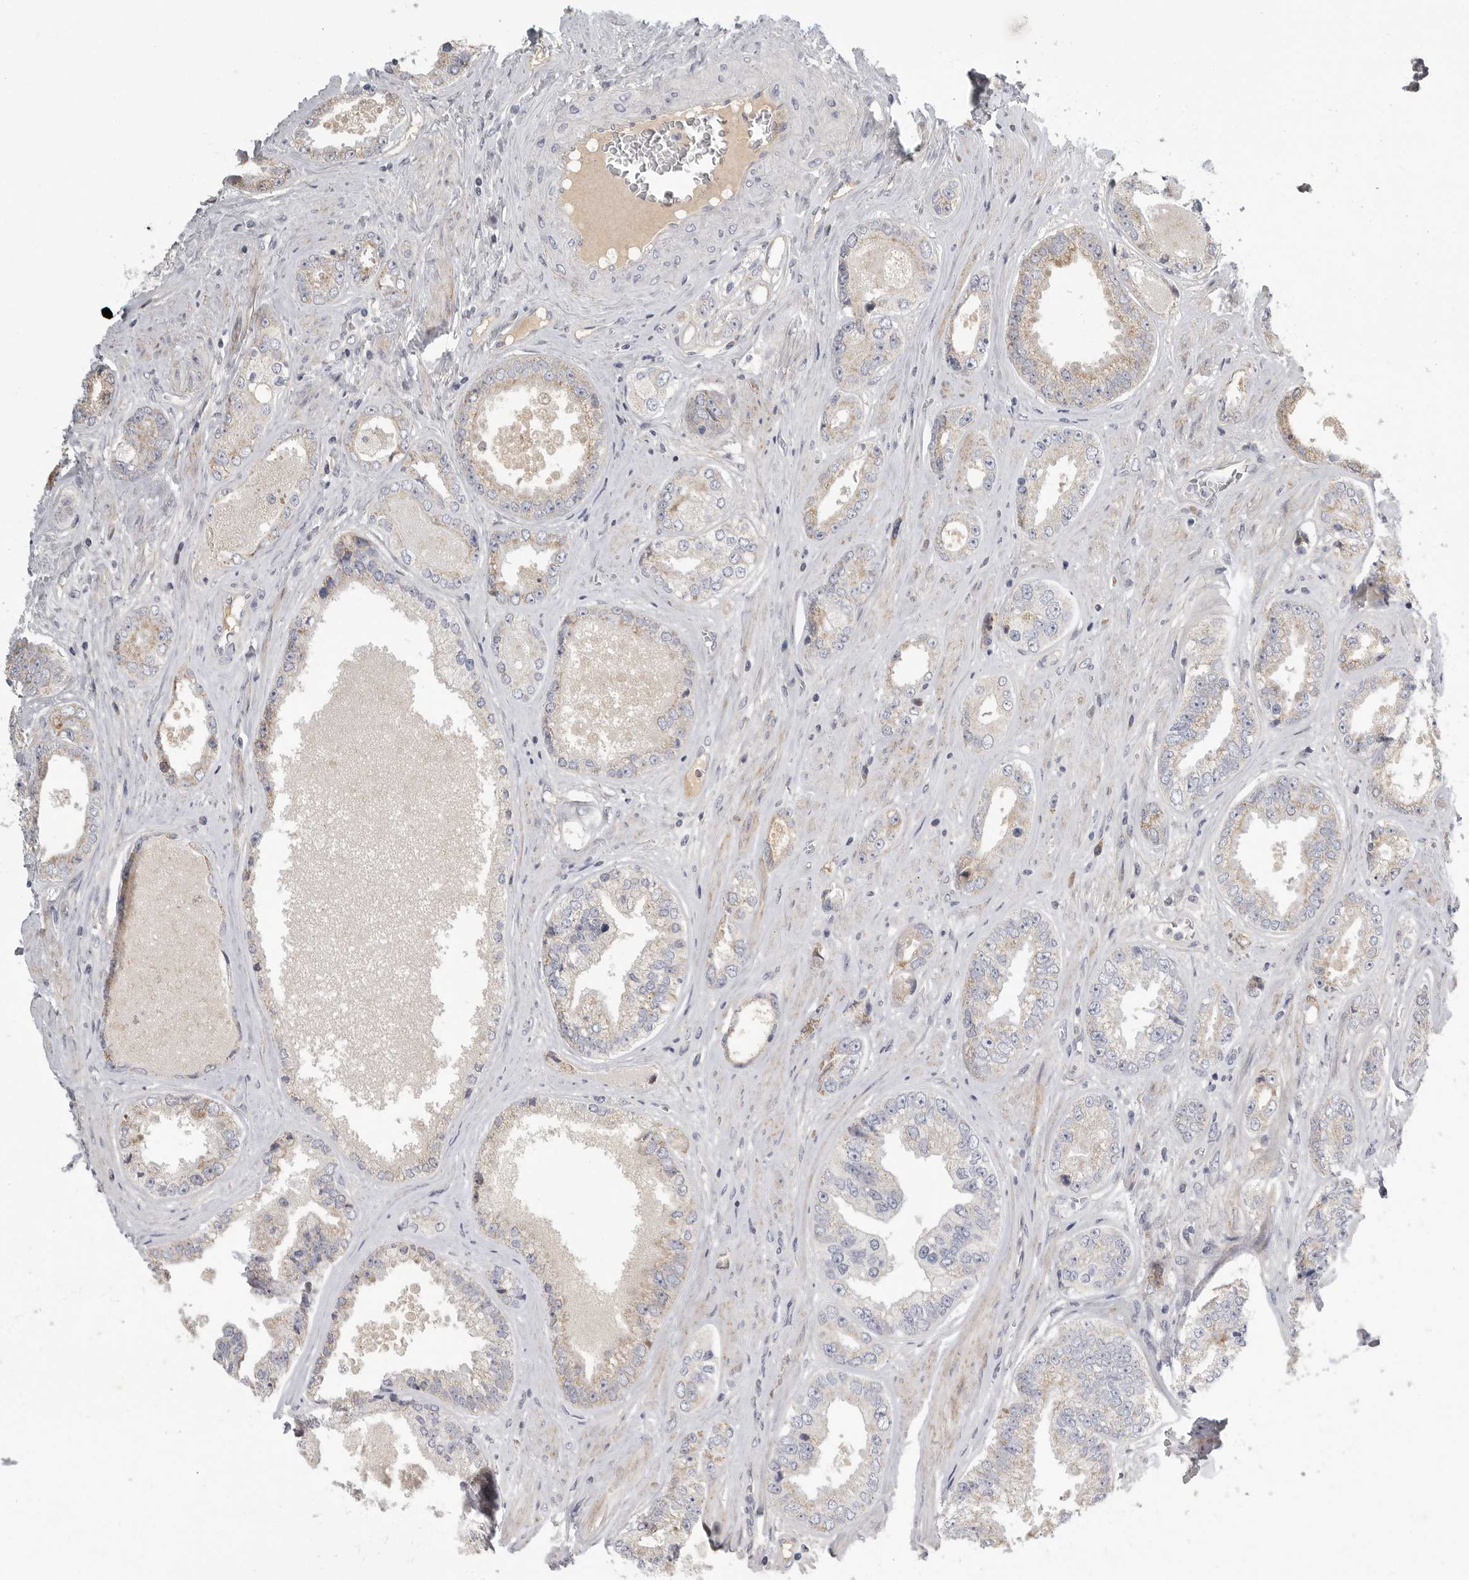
{"staining": {"intensity": "moderate", "quantity": "25%-75%", "location": "cytoplasmic/membranous"}, "tissue": "prostate cancer", "cell_type": "Tumor cells", "image_type": "cancer", "snomed": [{"axis": "morphology", "description": "Adenocarcinoma, High grade"}, {"axis": "topography", "description": "Prostate"}], "caption": "A brown stain shows moderate cytoplasmic/membranous staining of a protein in human prostate cancer tumor cells. Nuclei are stained in blue.", "gene": "SDC3", "patient": {"sex": "male", "age": 61}}